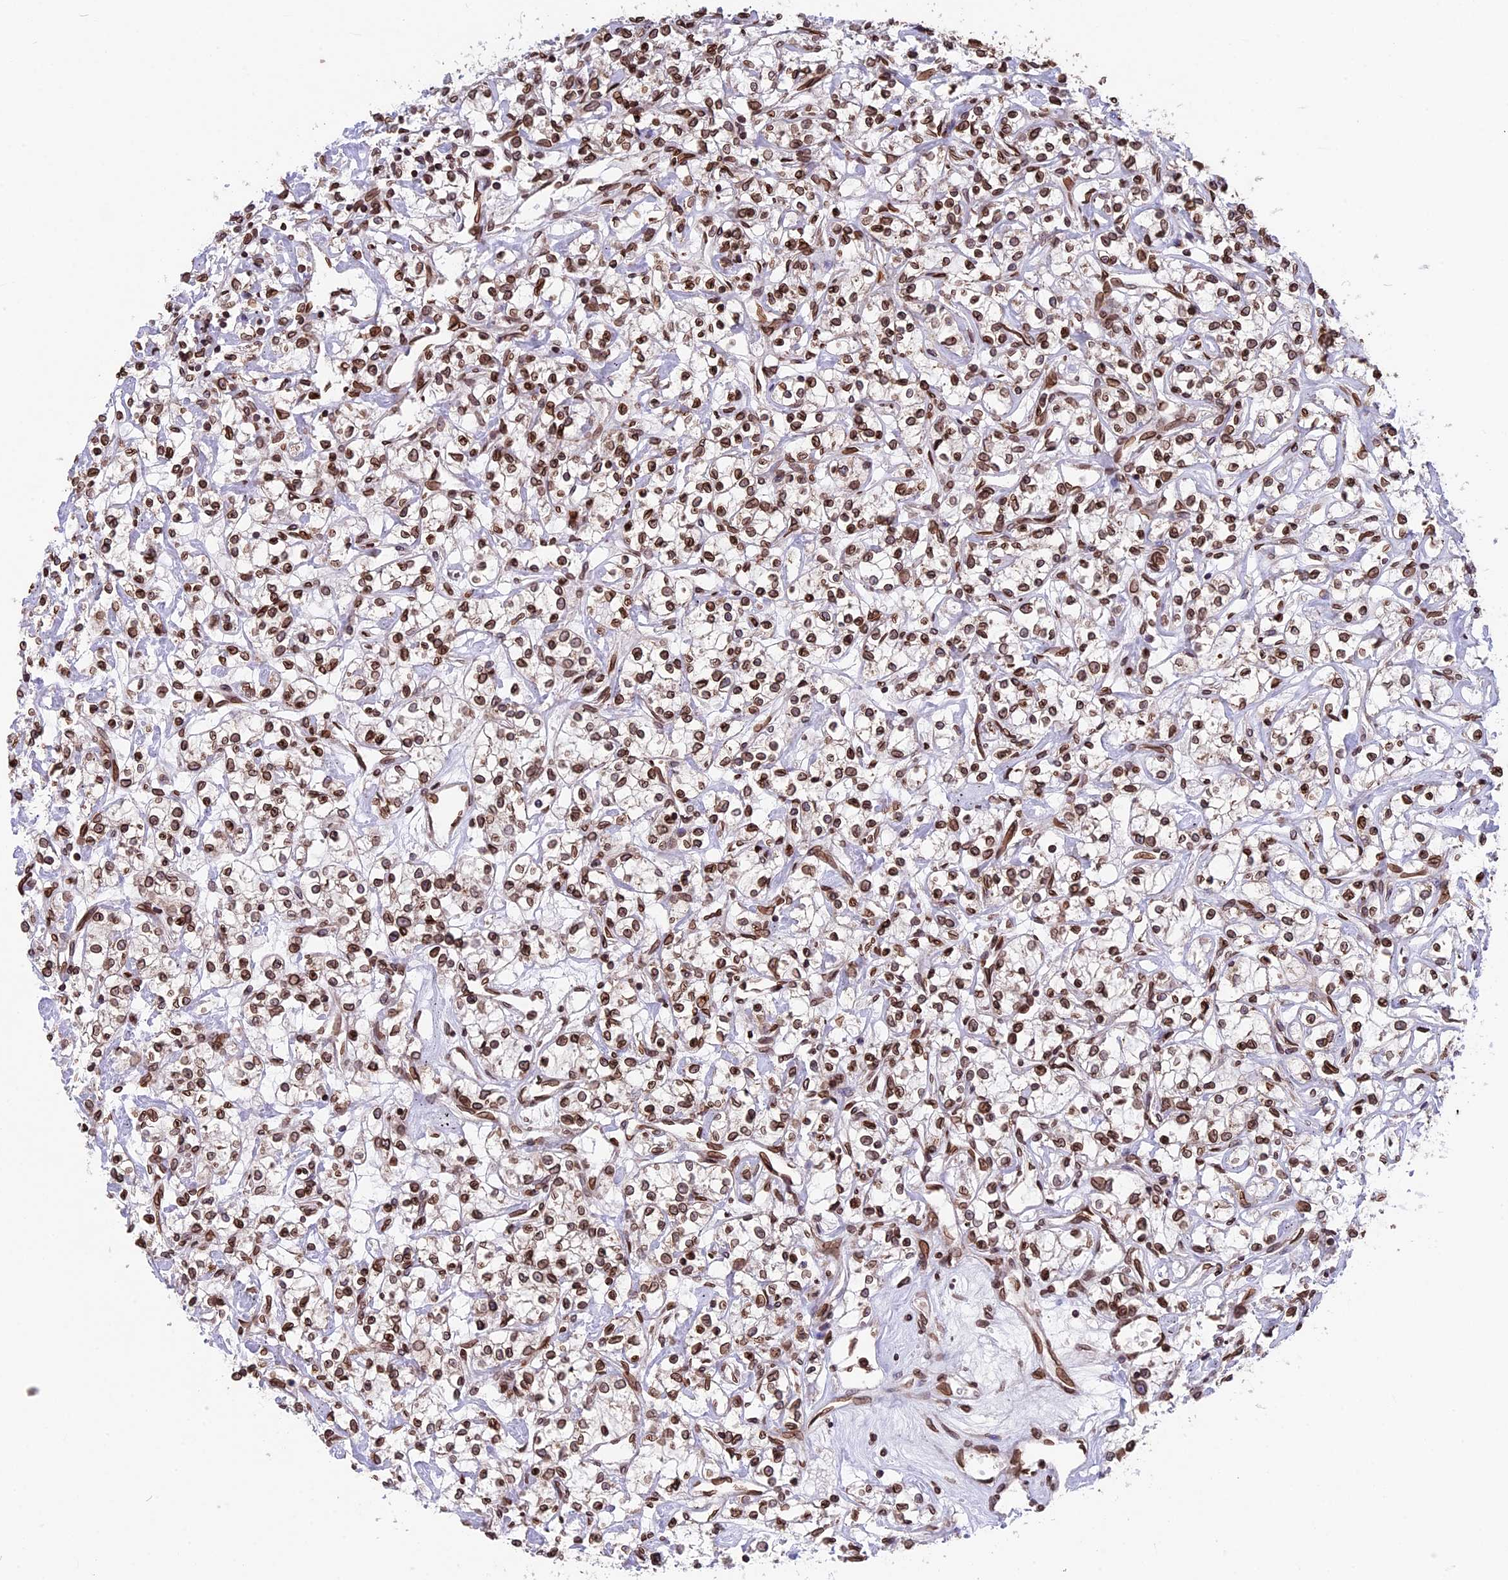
{"staining": {"intensity": "moderate", "quantity": ">75%", "location": "cytoplasmic/membranous,nuclear"}, "tissue": "renal cancer", "cell_type": "Tumor cells", "image_type": "cancer", "snomed": [{"axis": "morphology", "description": "Adenocarcinoma, NOS"}, {"axis": "topography", "description": "Kidney"}], "caption": "A histopathology image of human renal cancer stained for a protein shows moderate cytoplasmic/membranous and nuclear brown staining in tumor cells. The protein is stained brown, and the nuclei are stained in blue (DAB IHC with brightfield microscopy, high magnification).", "gene": "PTCHD4", "patient": {"sex": "female", "age": 59}}